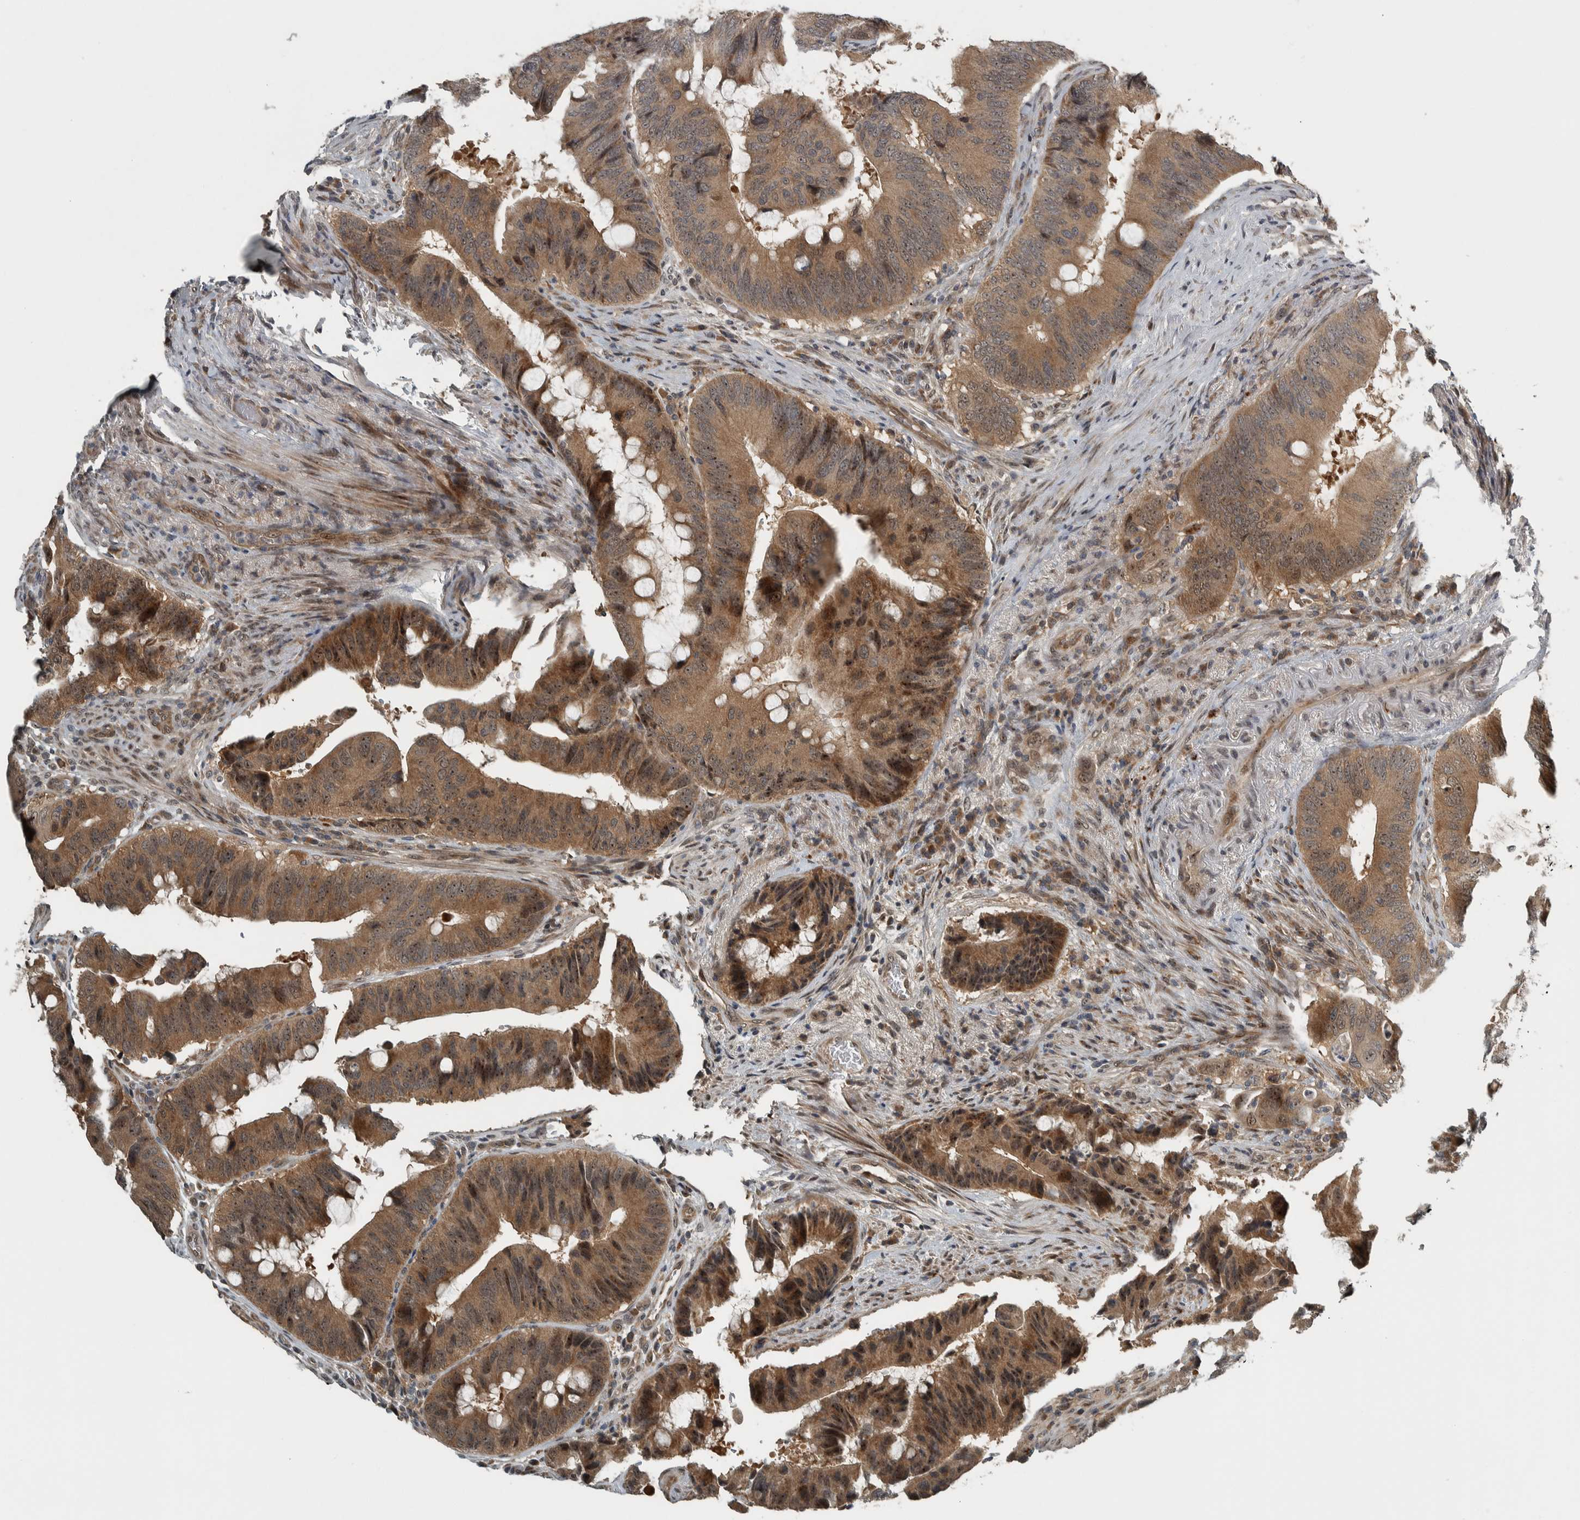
{"staining": {"intensity": "moderate", "quantity": ">75%", "location": "cytoplasmic/membranous,nuclear"}, "tissue": "colorectal cancer", "cell_type": "Tumor cells", "image_type": "cancer", "snomed": [{"axis": "morphology", "description": "Adenocarcinoma, NOS"}, {"axis": "topography", "description": "Colon"}], "caption": "Immunohistochemistry of colorectal cancer shows medium levels of moderate cytoplasmic/membranous and nuclear positivity in approximately >75% of tumor cells.", "gene": "XPO5", "patient": {"sex": "male", "age": 71}}